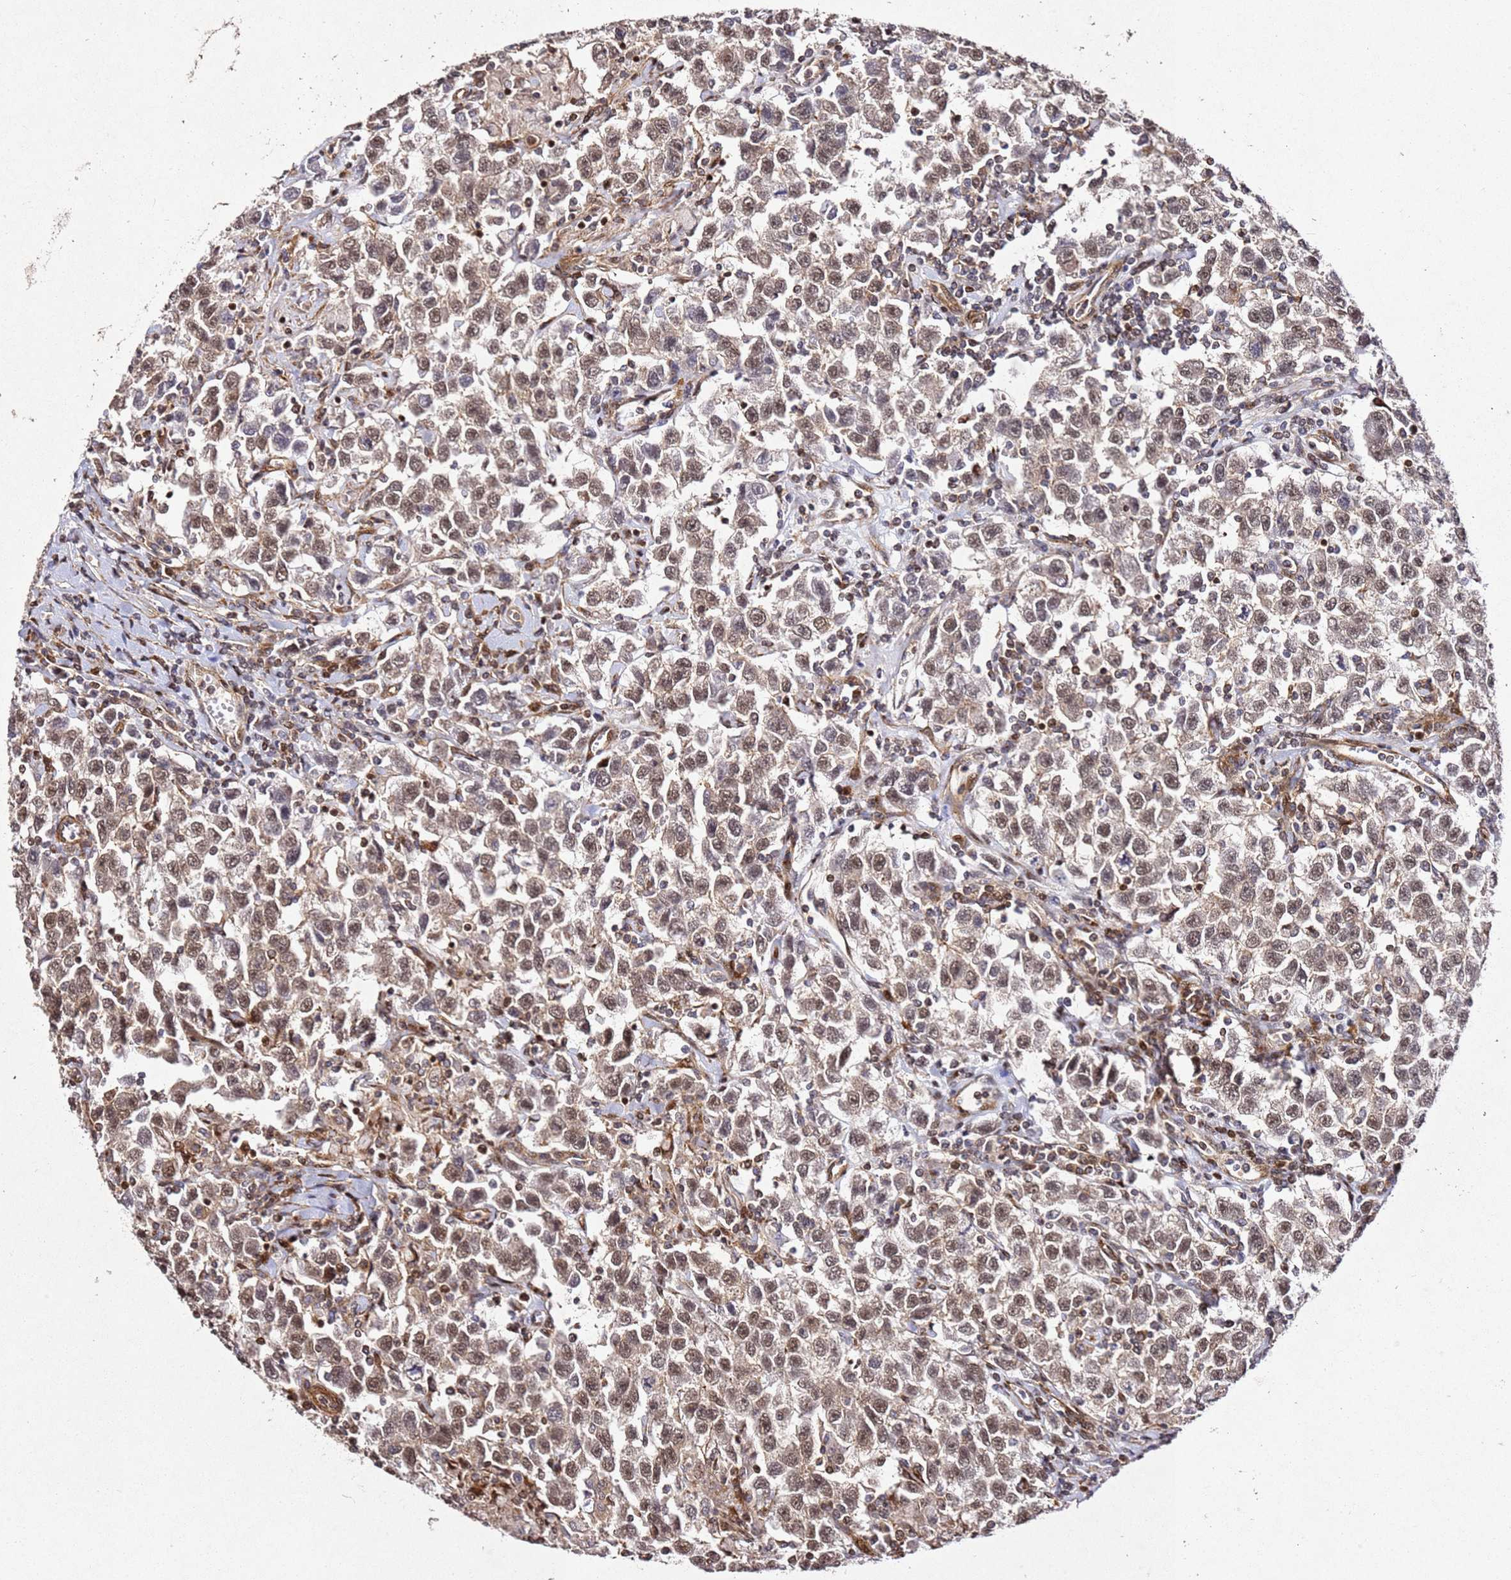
{"staining": {"intensity": "moderate", "quantity": ">75%", "location": "nuclear"}, "tissue": "testis cancer", "cell_type": "Tumor cells", "image_type": "cancer", "snomed": [{"axis": "morphology", "description": "Seminoma, NOS"}, {"axis": "topography", "description": "Testis"}], "caption": "Seminoma (testis) was stained to show a protein in brown. There is medium levels of moderate nuclear positivity in about >75% of tumor cells.", "gene": "ZNF296", "patient": {"sex": "male", "age": 41}}